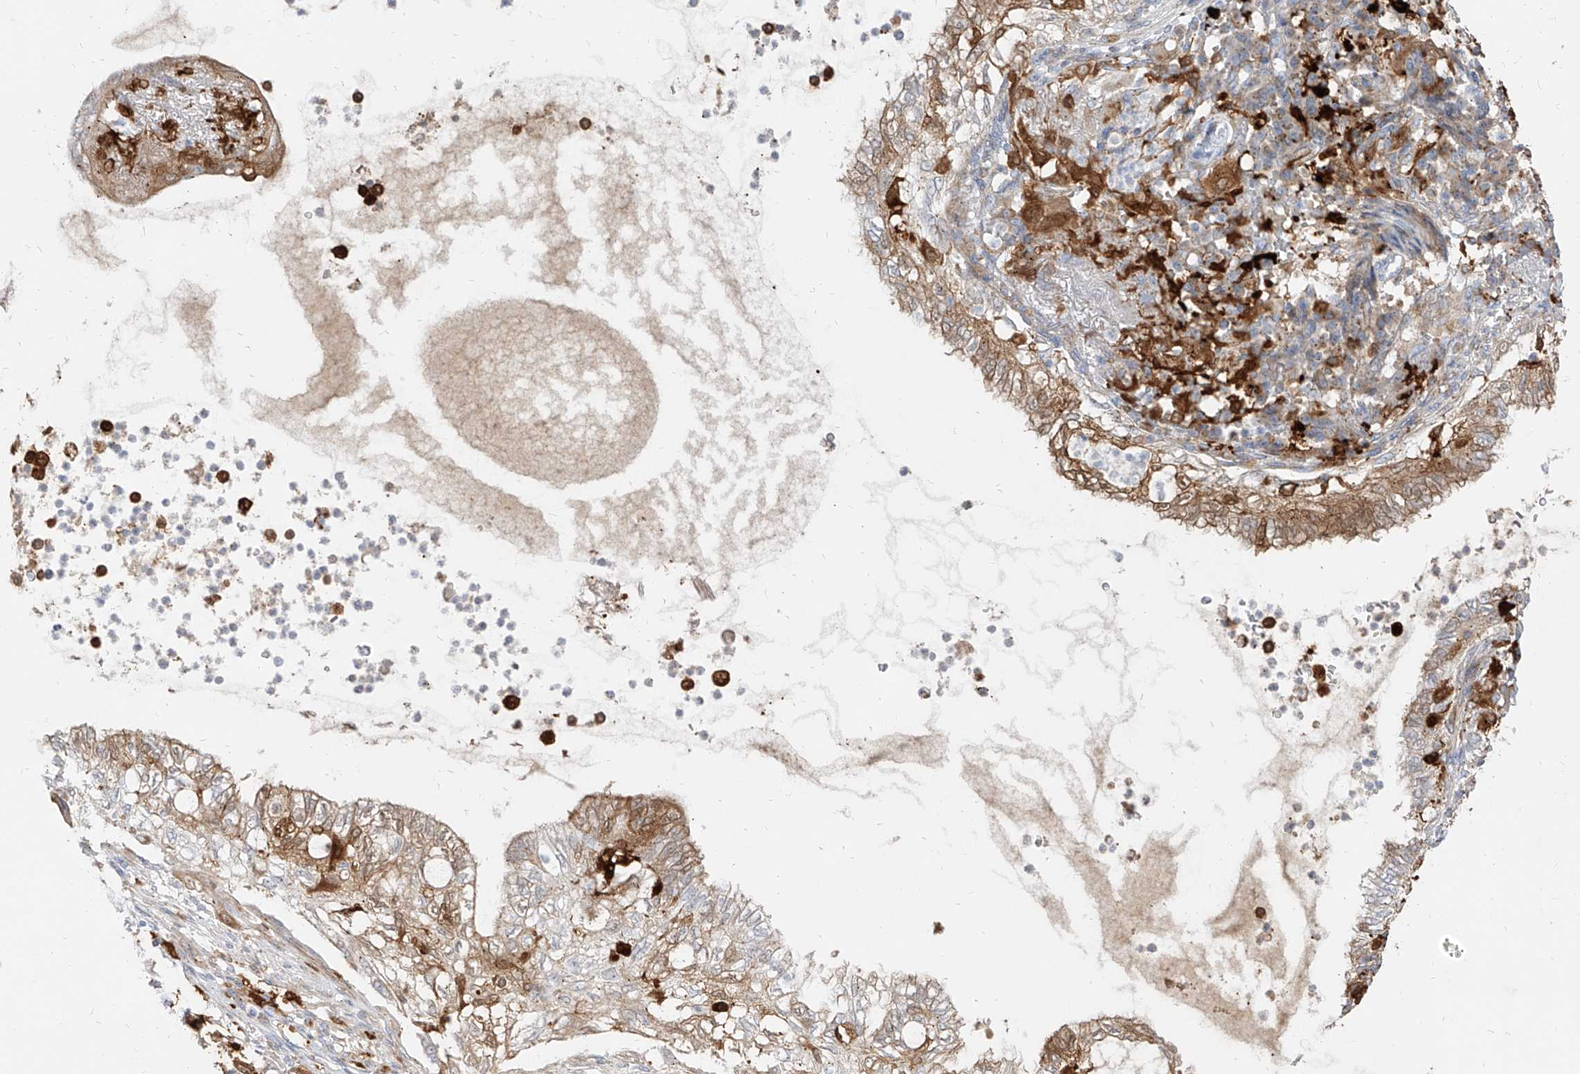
{"staining": {"intensity": "moderate", "quantity": "25%-75%", "location": "cytoplasmic/membranous"}, "tissue": "lung cancer", "cell_type": "Tumor cells", "image_type": "cancer", "snomed": [{"axis": "morphology", "description": "Adenocarcinoma, NOS"}, {"axis": "topography", "description": "Lung"}], "caption": "Tumor cells show moderate cytoplasmic/membranous staining in about 25%-75% of cells in lung cancer (adenocarcinoma).", "gene": "KYNU", "patient": {"sex": "female", "age": 70}}